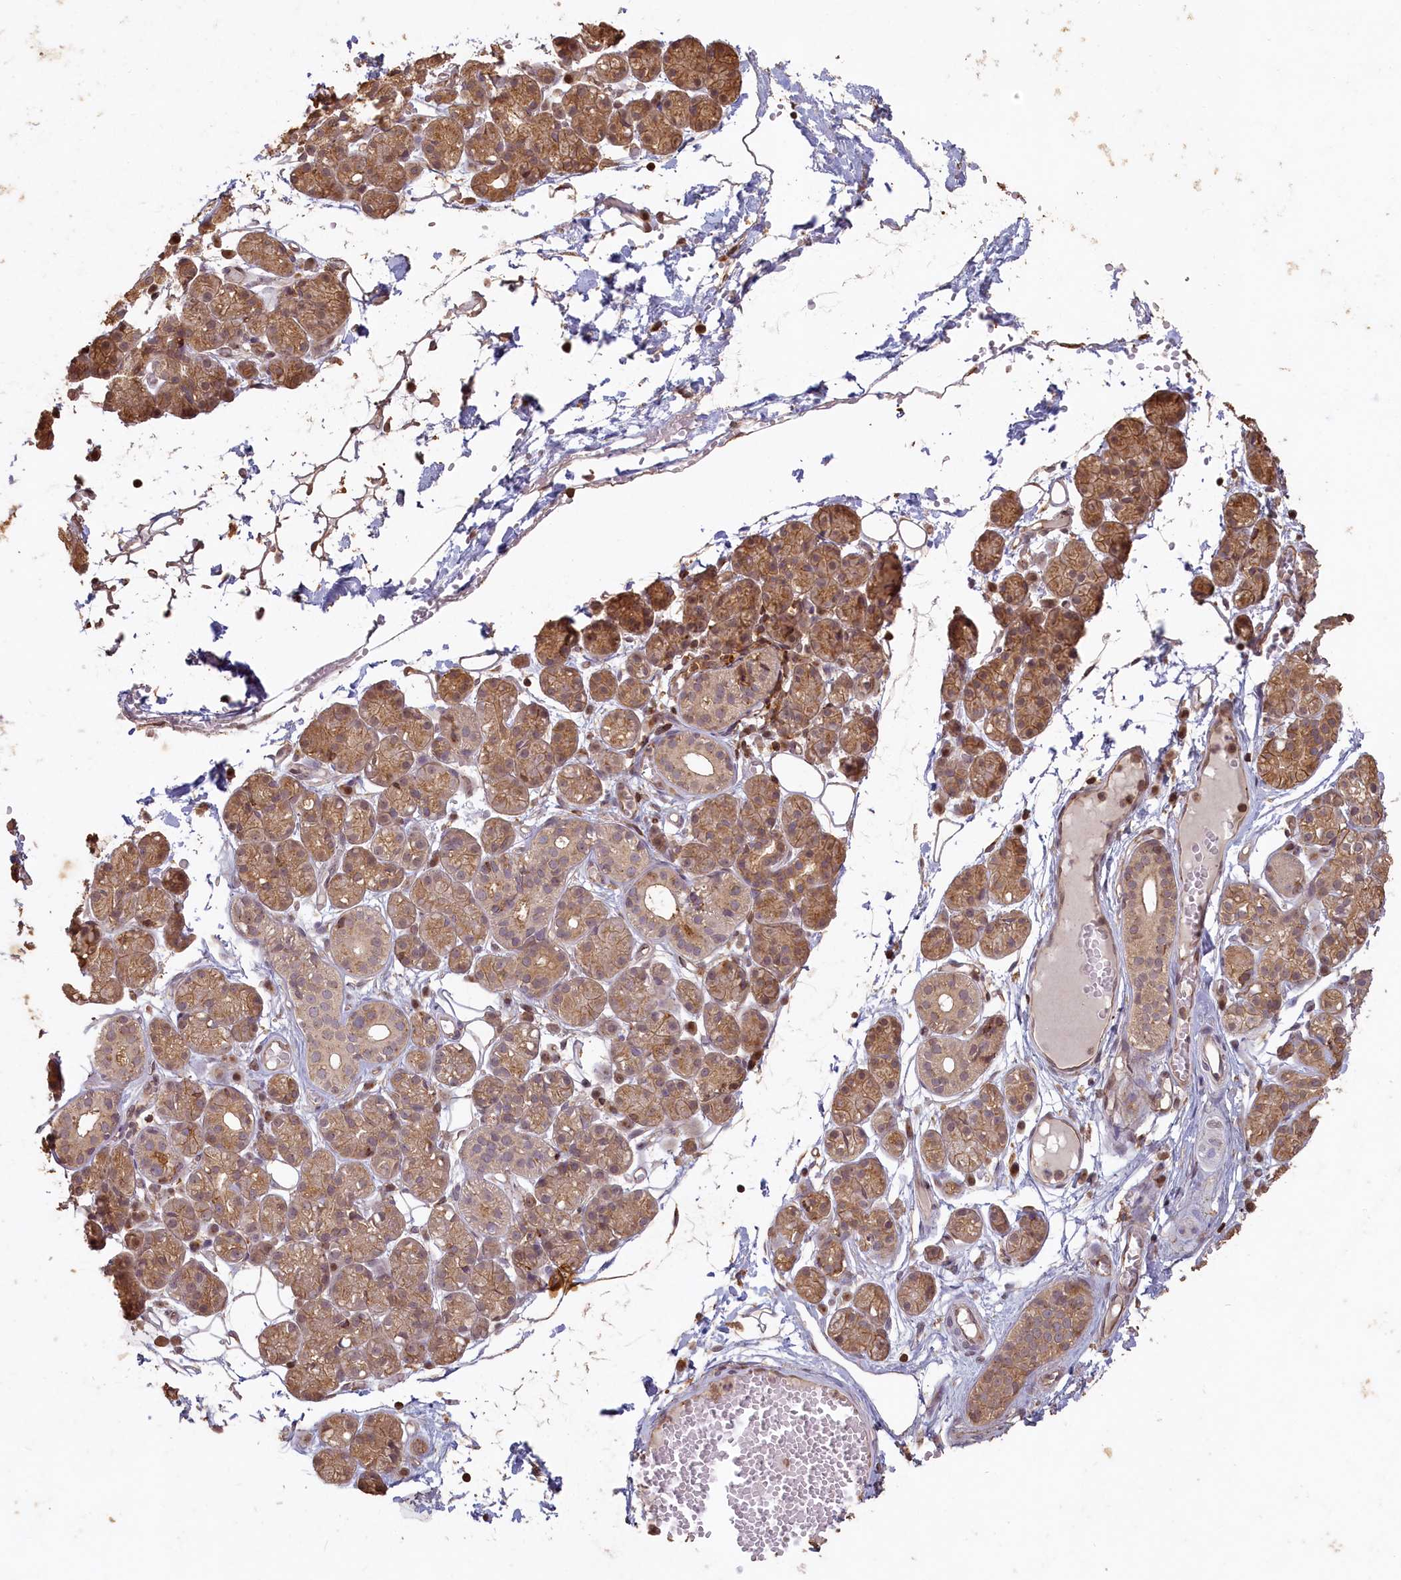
{"staining": {"intensity": "moderate", "quantity": ">75%", "location": "cytoplasmic/membranous,nuclear"}, "tissue": "salivary gland", "cell_type": "Glandular cells", "image_type": "normal", "snomed": [{"axis": "morphology", "description": "Normal tissue, NOS"}, {"axis": "topography", "description": "Salivary gland"}], "caption": "DAB immunohistochemical staining of benign salivary gland exhibits moderate cytoplasmic/membranous,nuclear protein staining in approximately >75% of glandular cells.", "gene": "MADD", "patient": {"sex": "male", "age": 63}}